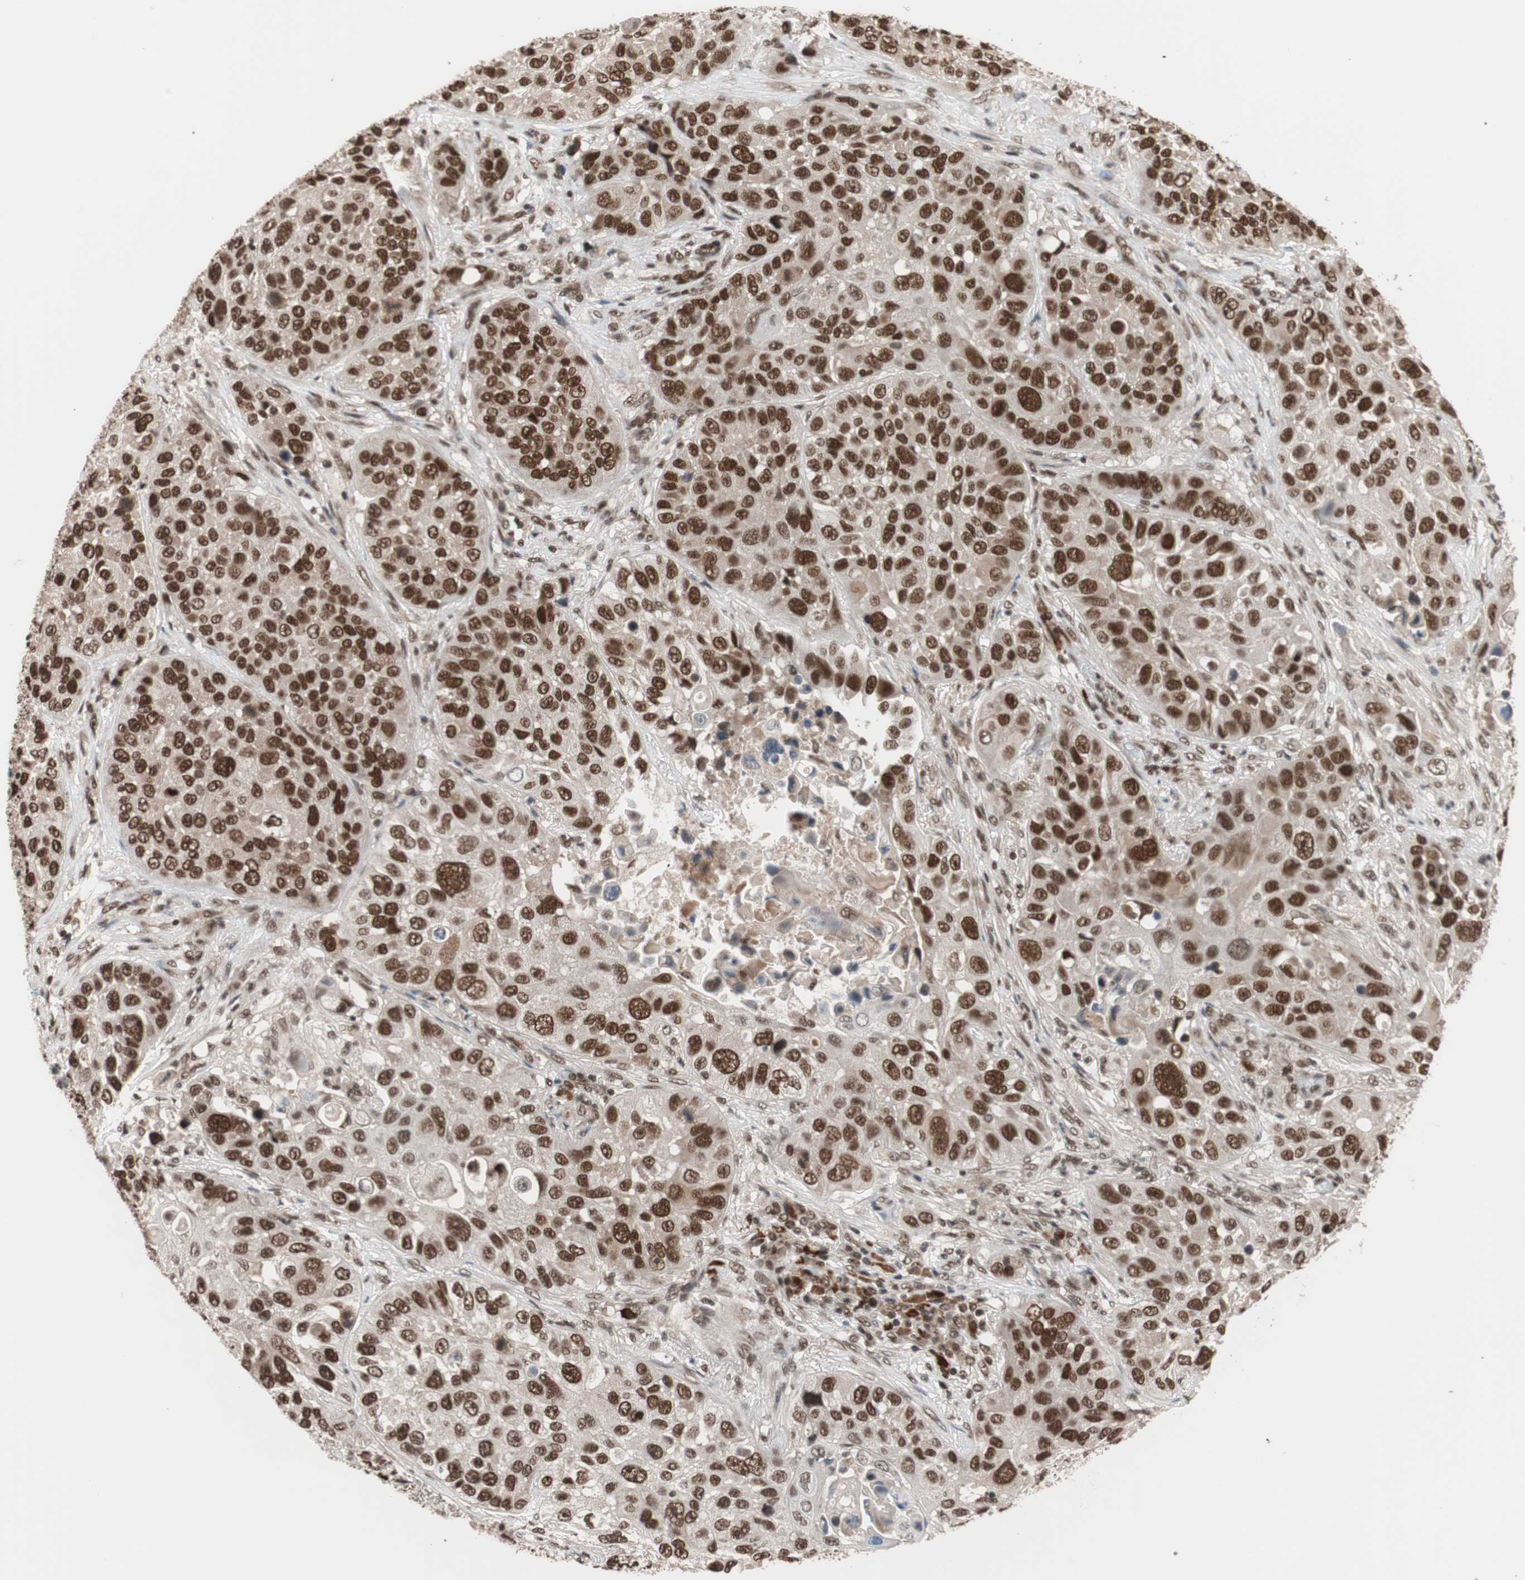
{"staining": {"intensity": "strong", "quantity": ">75%", "location": "nuclear"}, "tissue": "lung cancer", "cell_type": "Tumor cells", "image_type": "cancer", "snomed": [{"axis": "morphology", "description": "Squamous cell carcinoma, NOS"}, {"axis": "topography", "description": "Lung"}], "caption": "Protein expression analysis of human lung cancer reveals strong nuclear expression in about >75% of tumor cells.", "gene": "CHAMP1", "patient": {"sex": "male", "age": 57}}